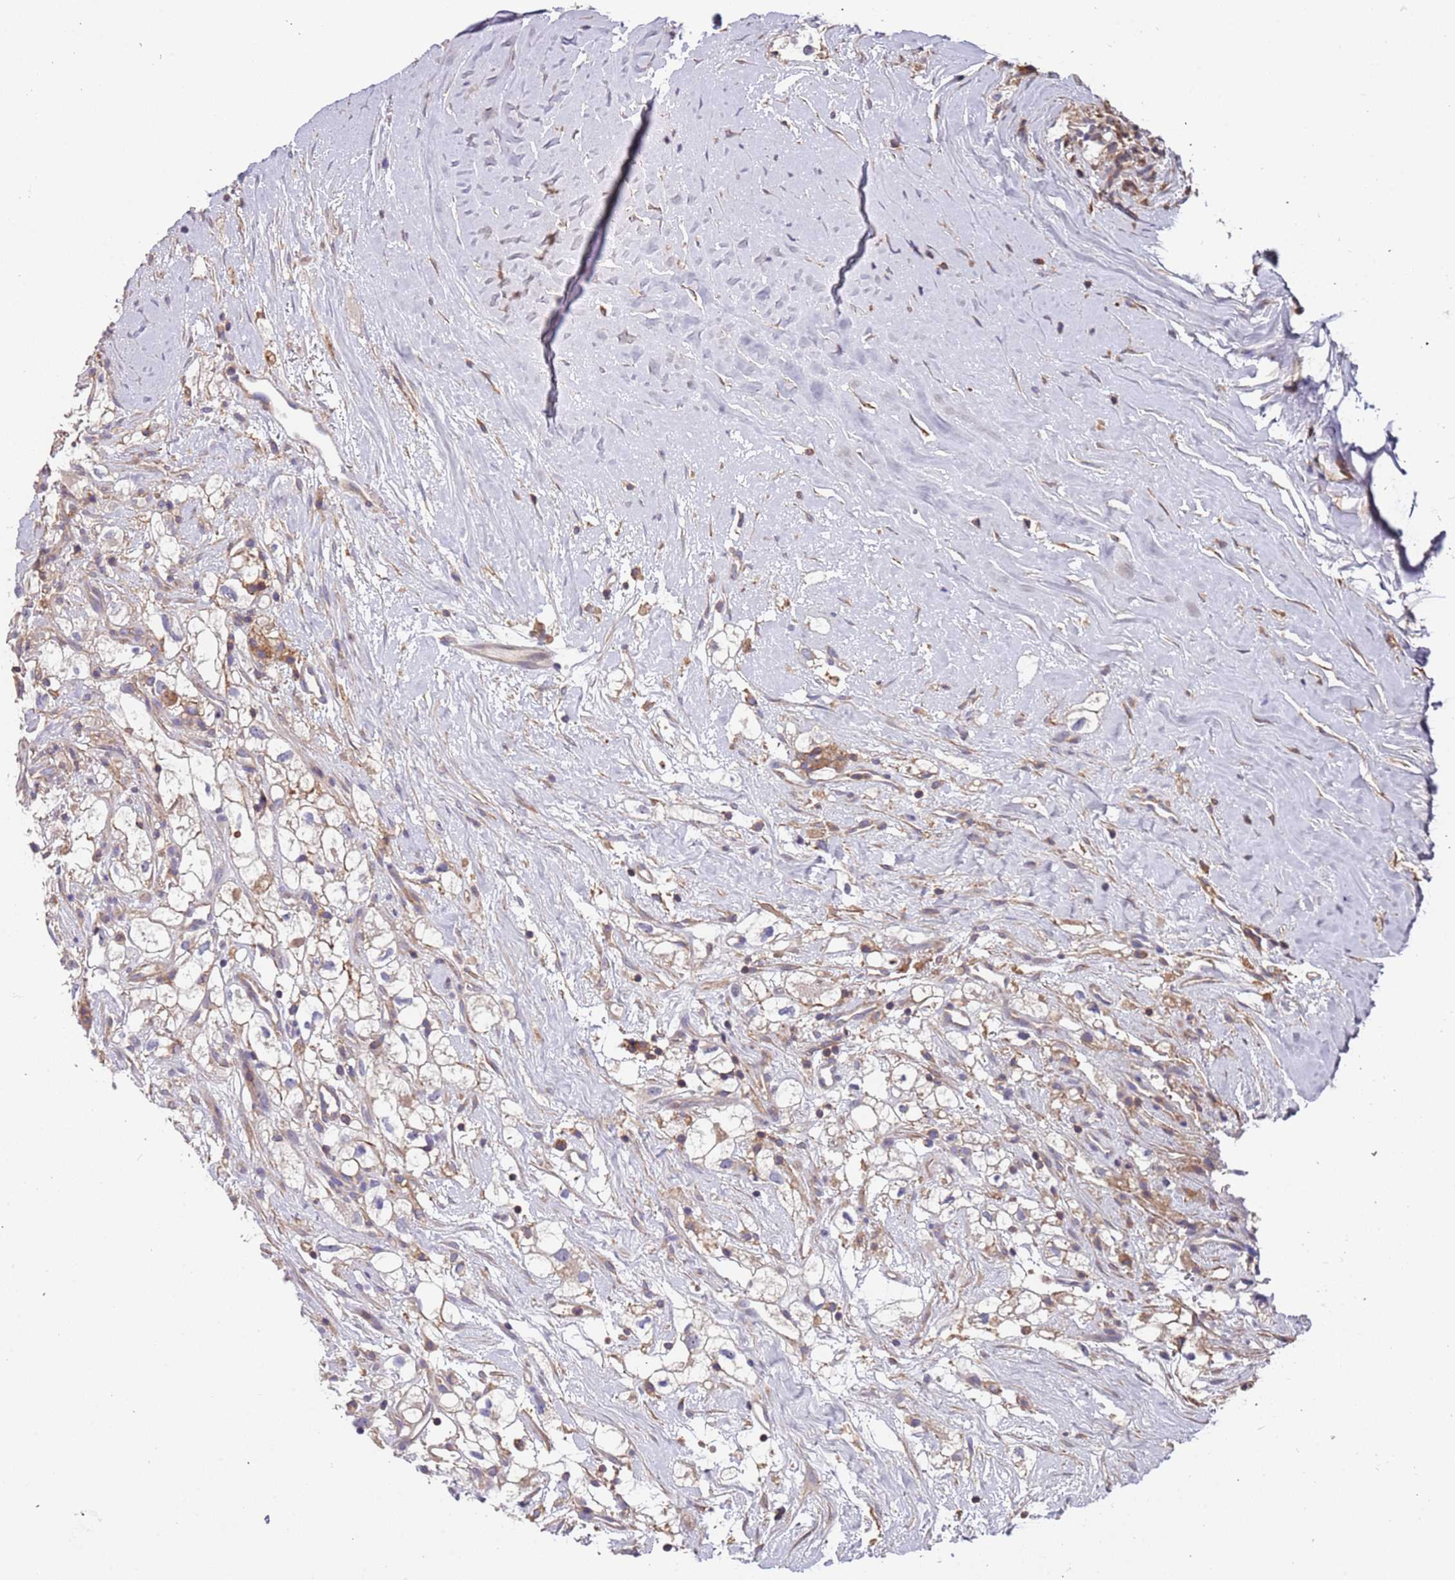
{"staining": {"intensity": "weak", "quantity": "<25%", "location": "cytoplasmic/membranous"}, "tissue": "renal cancer", "cell_type": "Tumor cells", "image_type": "cancer", "snomed": [{"axis": "morphology", "description": "Adenocarcinoma, NOS"}, {"axis": "topography", "description": "Kidney"}], "caption": "Human renal cancer stained for a protein using immunohistochemistry shows no expression in tumor cells.", "gene": "SYT4", "patient": {"sex": "male", "age": 59}}